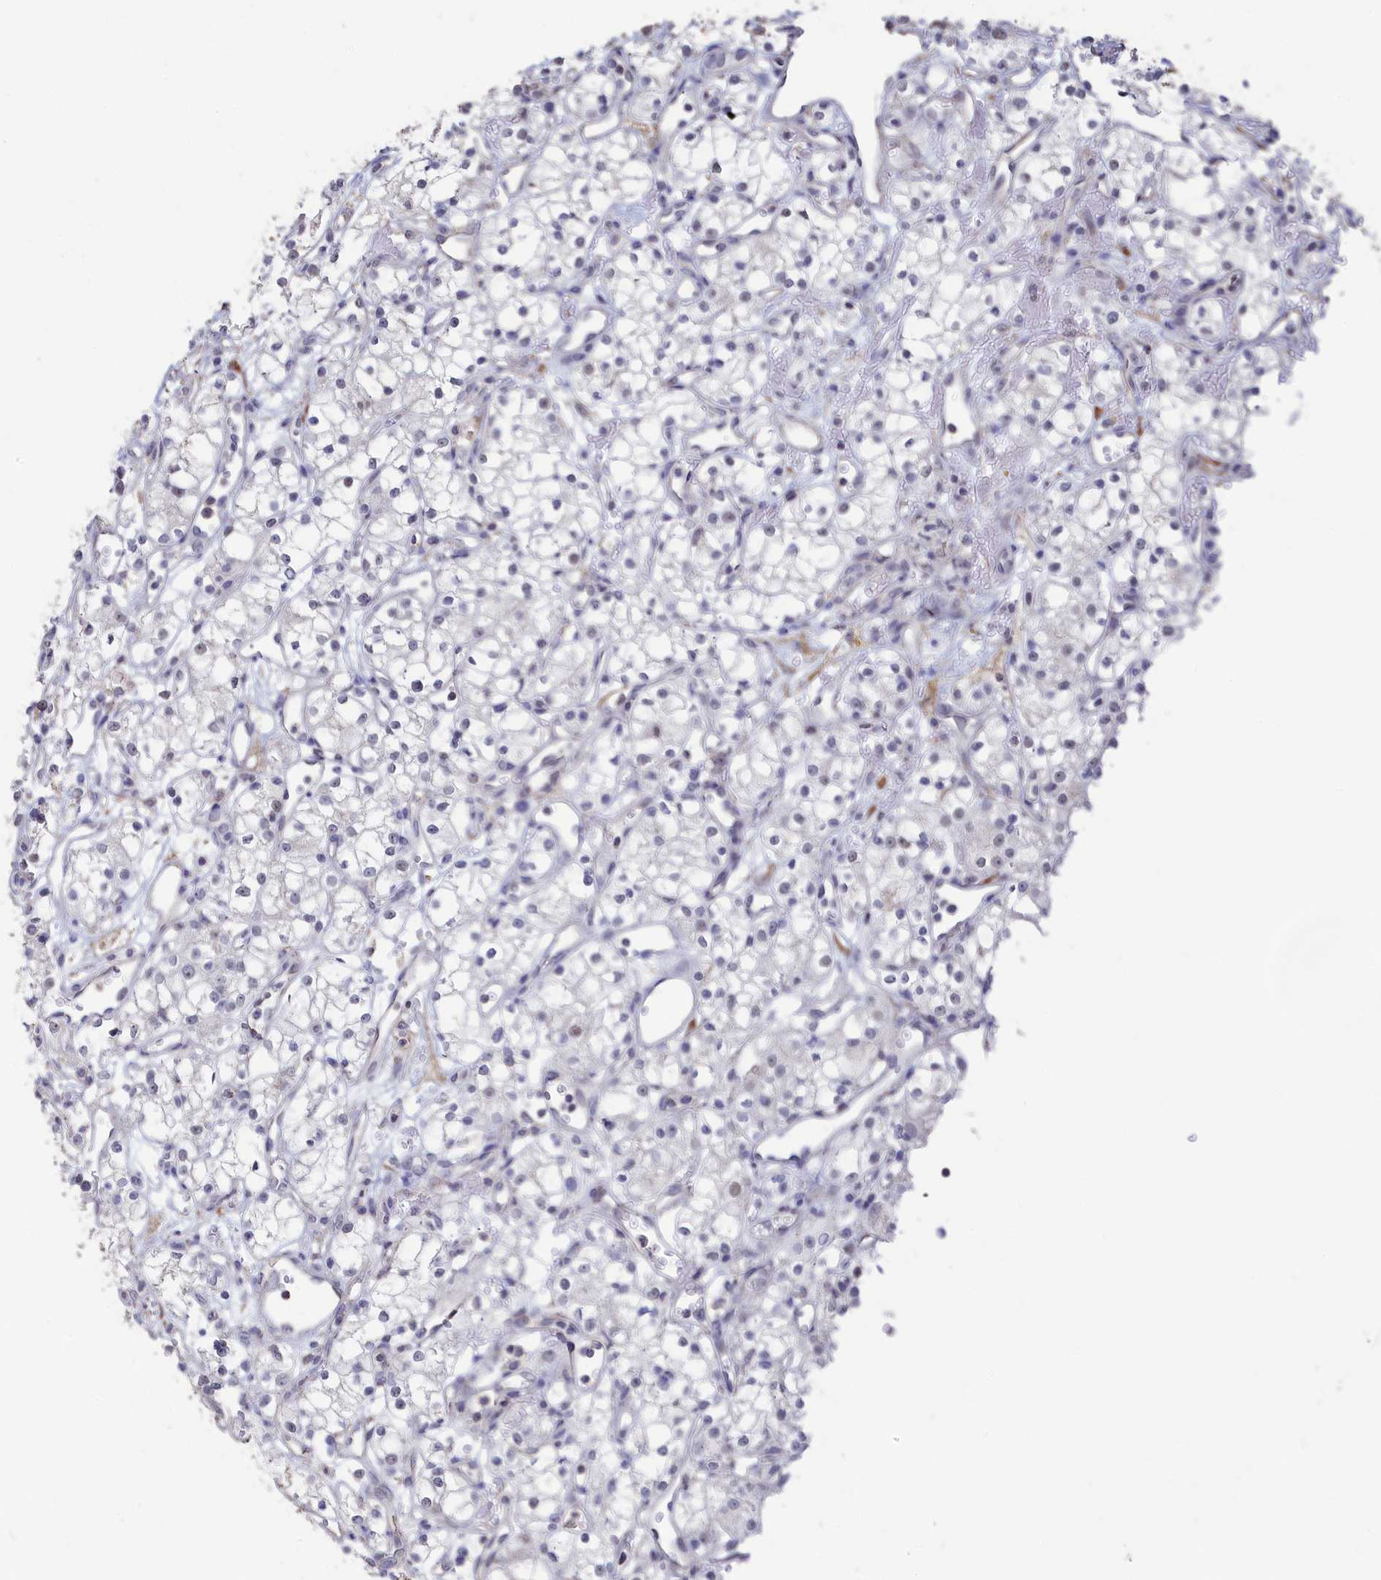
{"staining": {"intensity": "weak", "quantity": "<25%", "location": "nuclear"}, "tissue": "renal cancer", "cell_type": "Tumor cells", "image_type": "cancer", "snomed": [{"axis": "morphology", "description": "Adenocarcinoma, NOS"}, {"axis": "topography", "description": "Kidney"}], "caption": "Tumor cells show no significant protein staining in renal cancer (adenocarcinoma).", "gene": "SEMG2", "patient": {"sex": "male", "age": 59}}